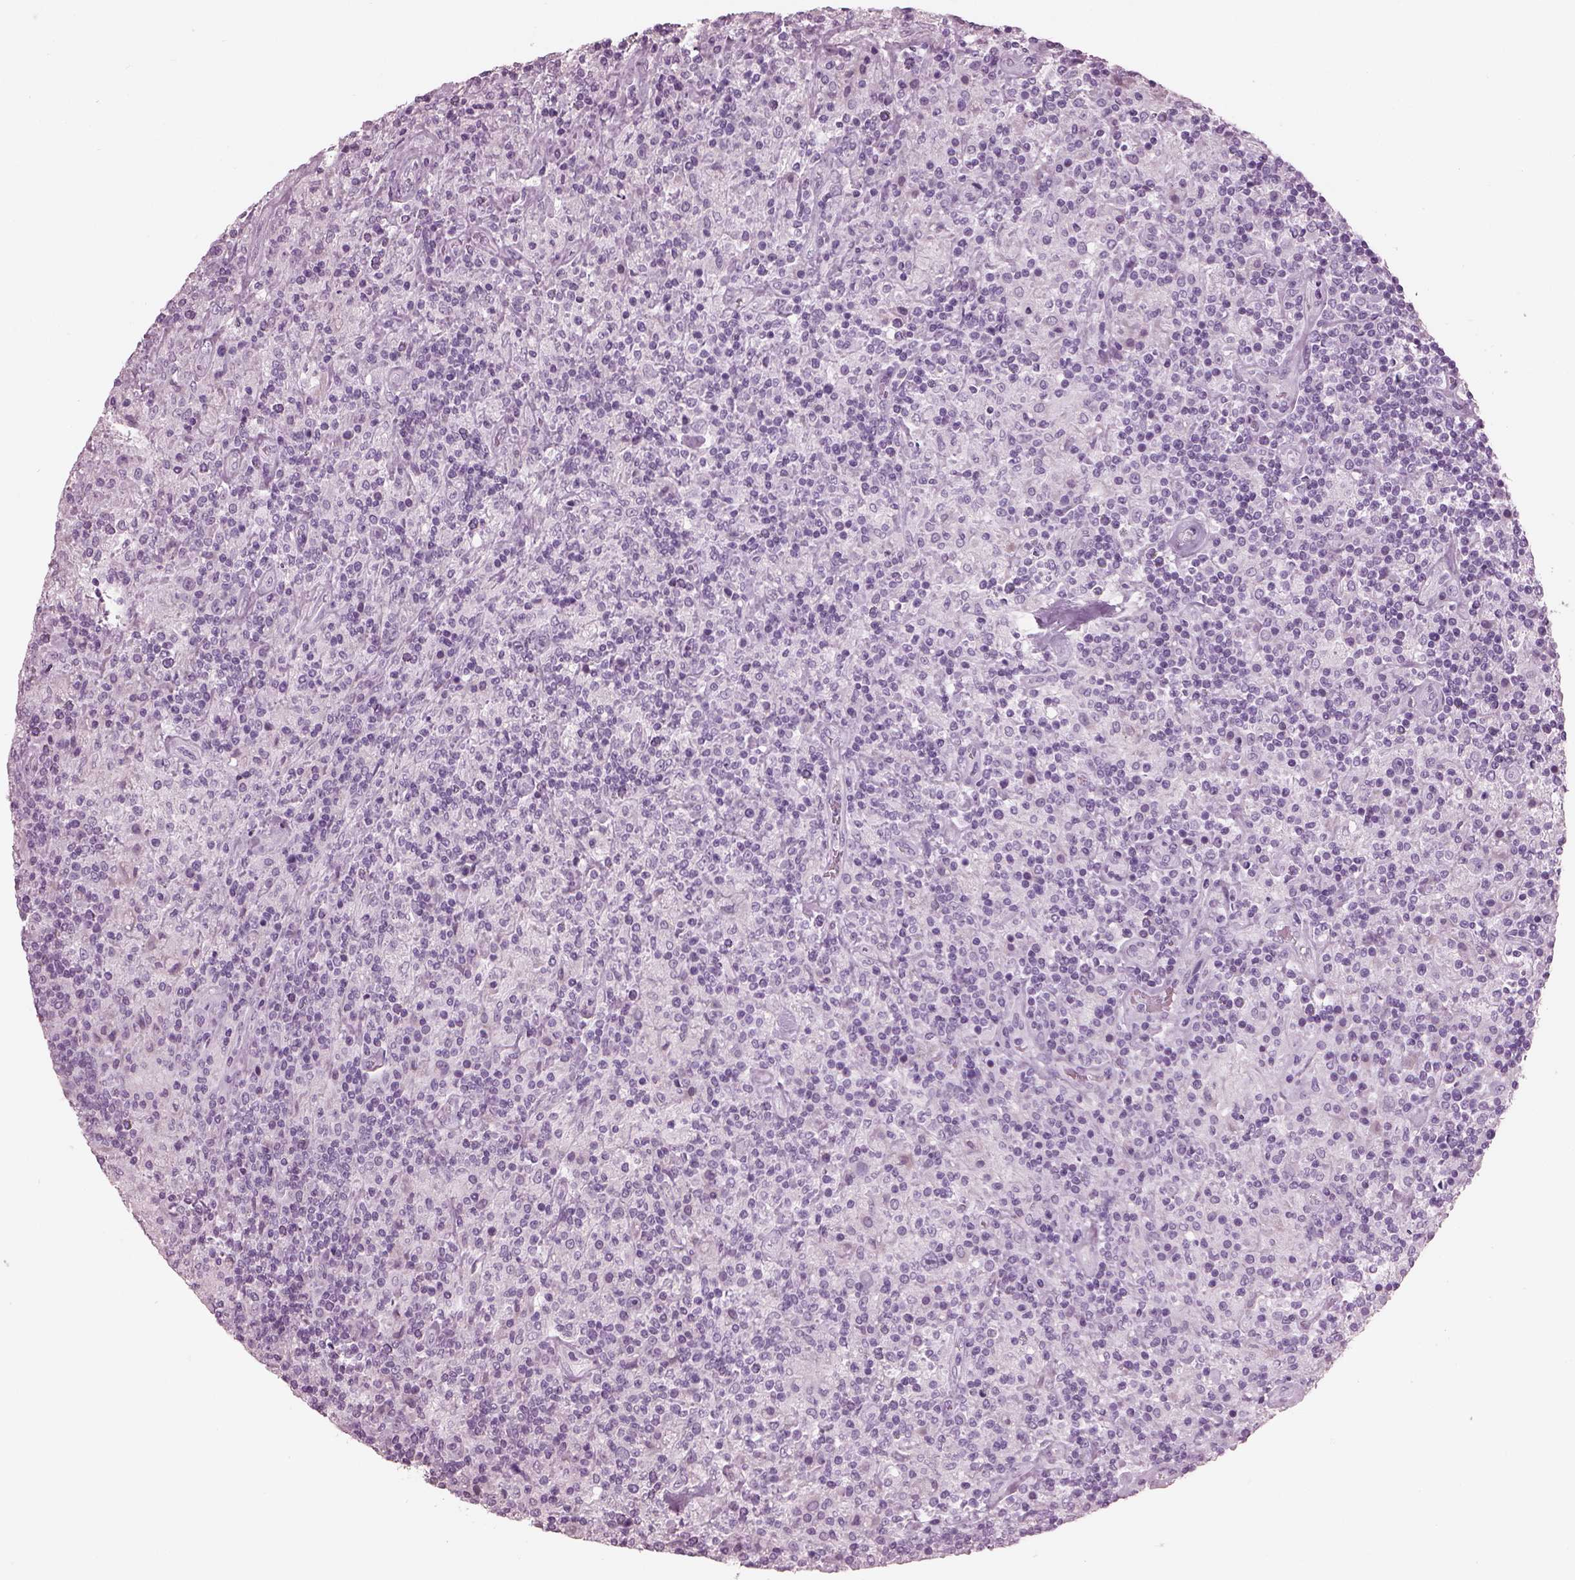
{"staining": {"intensity": "negative", "quantity": "none", "location": "none"}, "tissue": "lymphoma", "cell_type": "Tumor cells", "image_type": "cancer", "snomed": [{"axis": "morphology", "description": "Hodgkin's disease, NOS"}, {"axis": "topography", "description": "Lymph node"}], "caption": "DAB (3,3'-diaminobenzidine) immunohistochemical staining of human lymphoma displays no significant expression in tumor cells.", "gene": "HYDIN", "patient": {"sex": "male", "age": 70}}